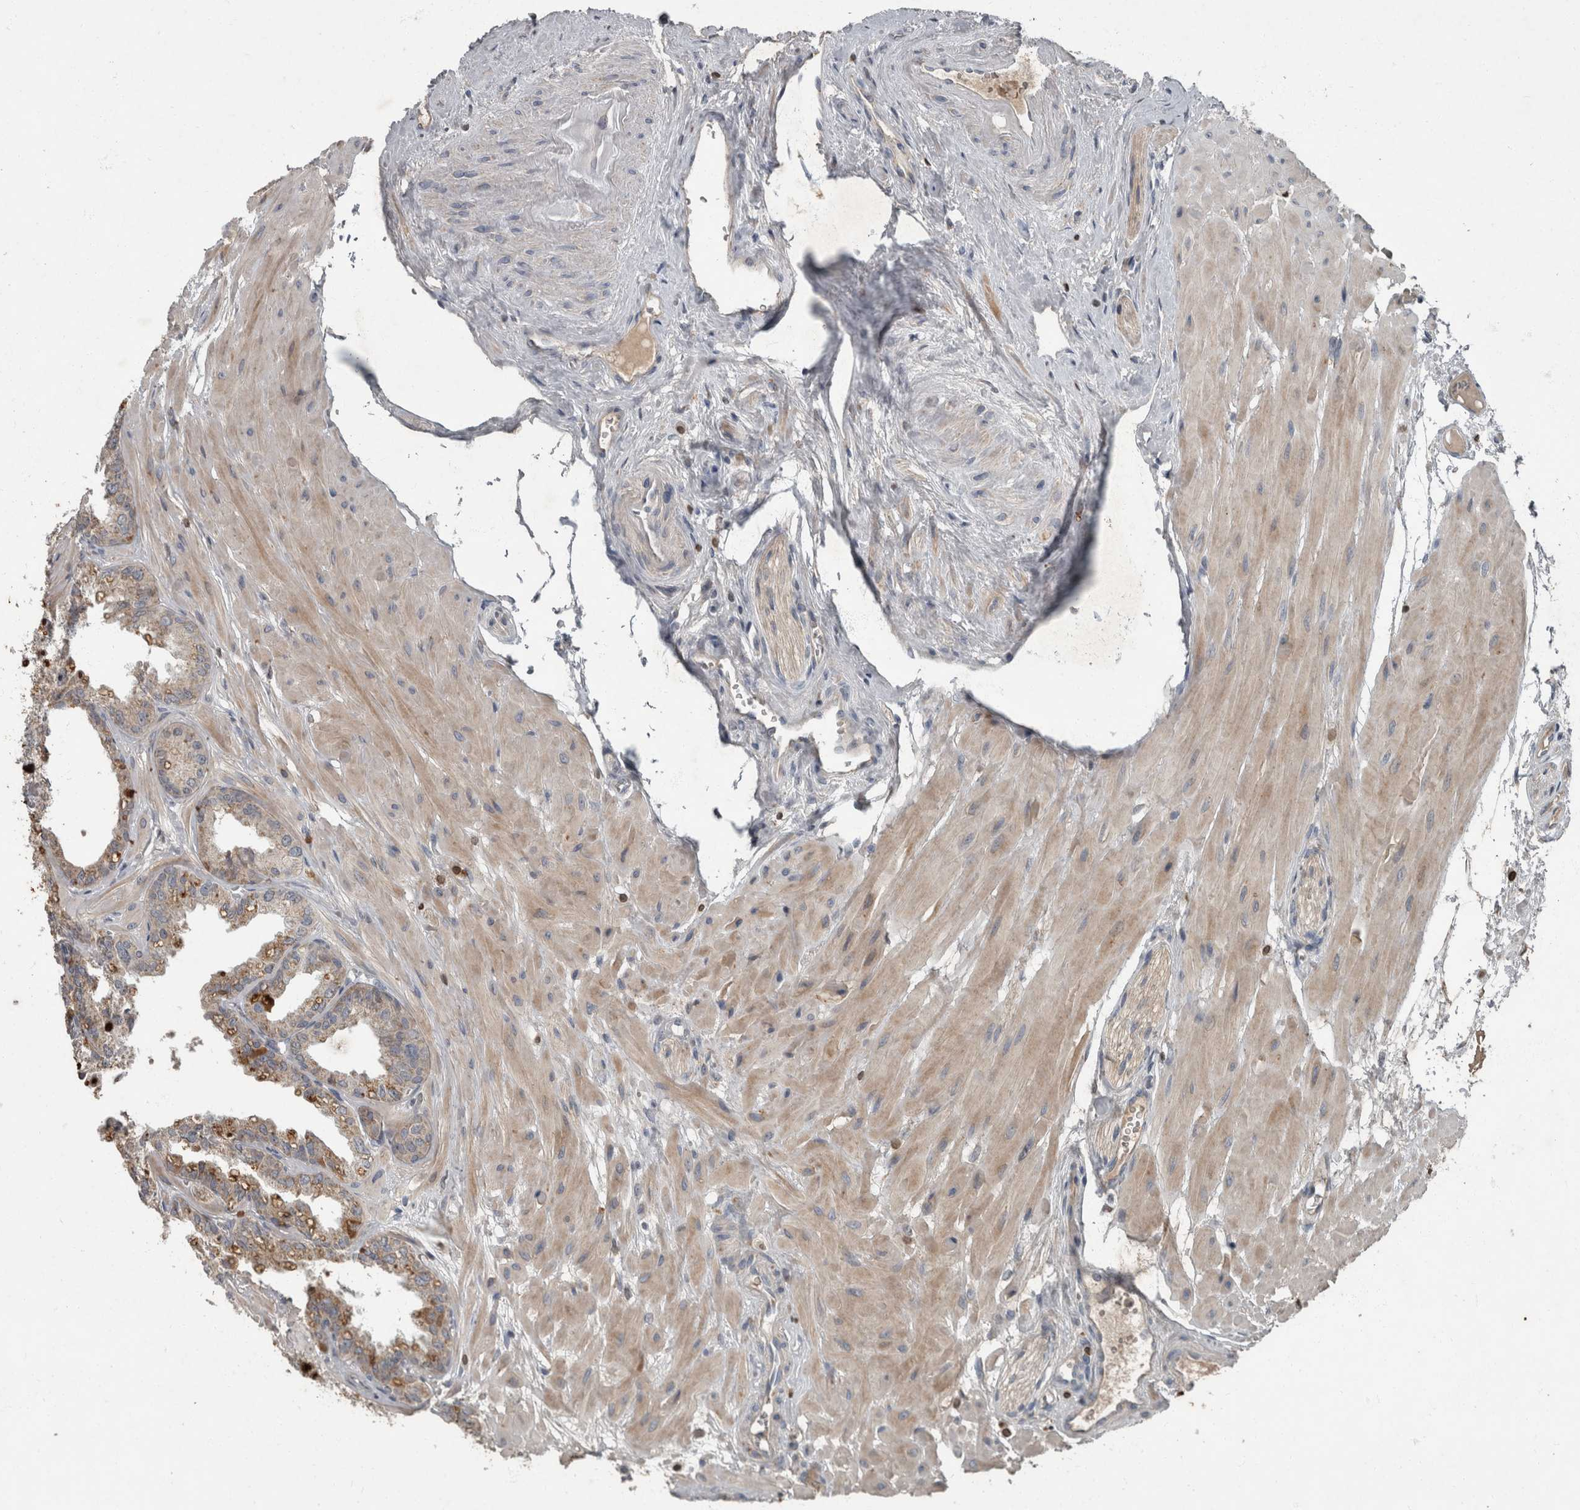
{"staining": {"intensity": "weak", "quantity": ">75%", "location": "cytoplasmic/membranous"}, "tissue": "seminal vesicle", "cell_type": "Glandular cells", "image_type": "normal", "snomed": [{"axis": "morphology", "description": "Normal tissue, NOS"}, {"axis": "topography", "description": "Prostate"}, {"axis": "topography", "description": "Seminal veicle"}], "caption": "Normal seminal vesicle exhibits weak cytoplasmic/membranous staining in about >75% of glandular cells, visualized by immunohistochemistry. (IHC, brightfield microscopy, high magnification).", "gene": "PPP1R3C", "patient": {"sex": "male", "age": 51}}